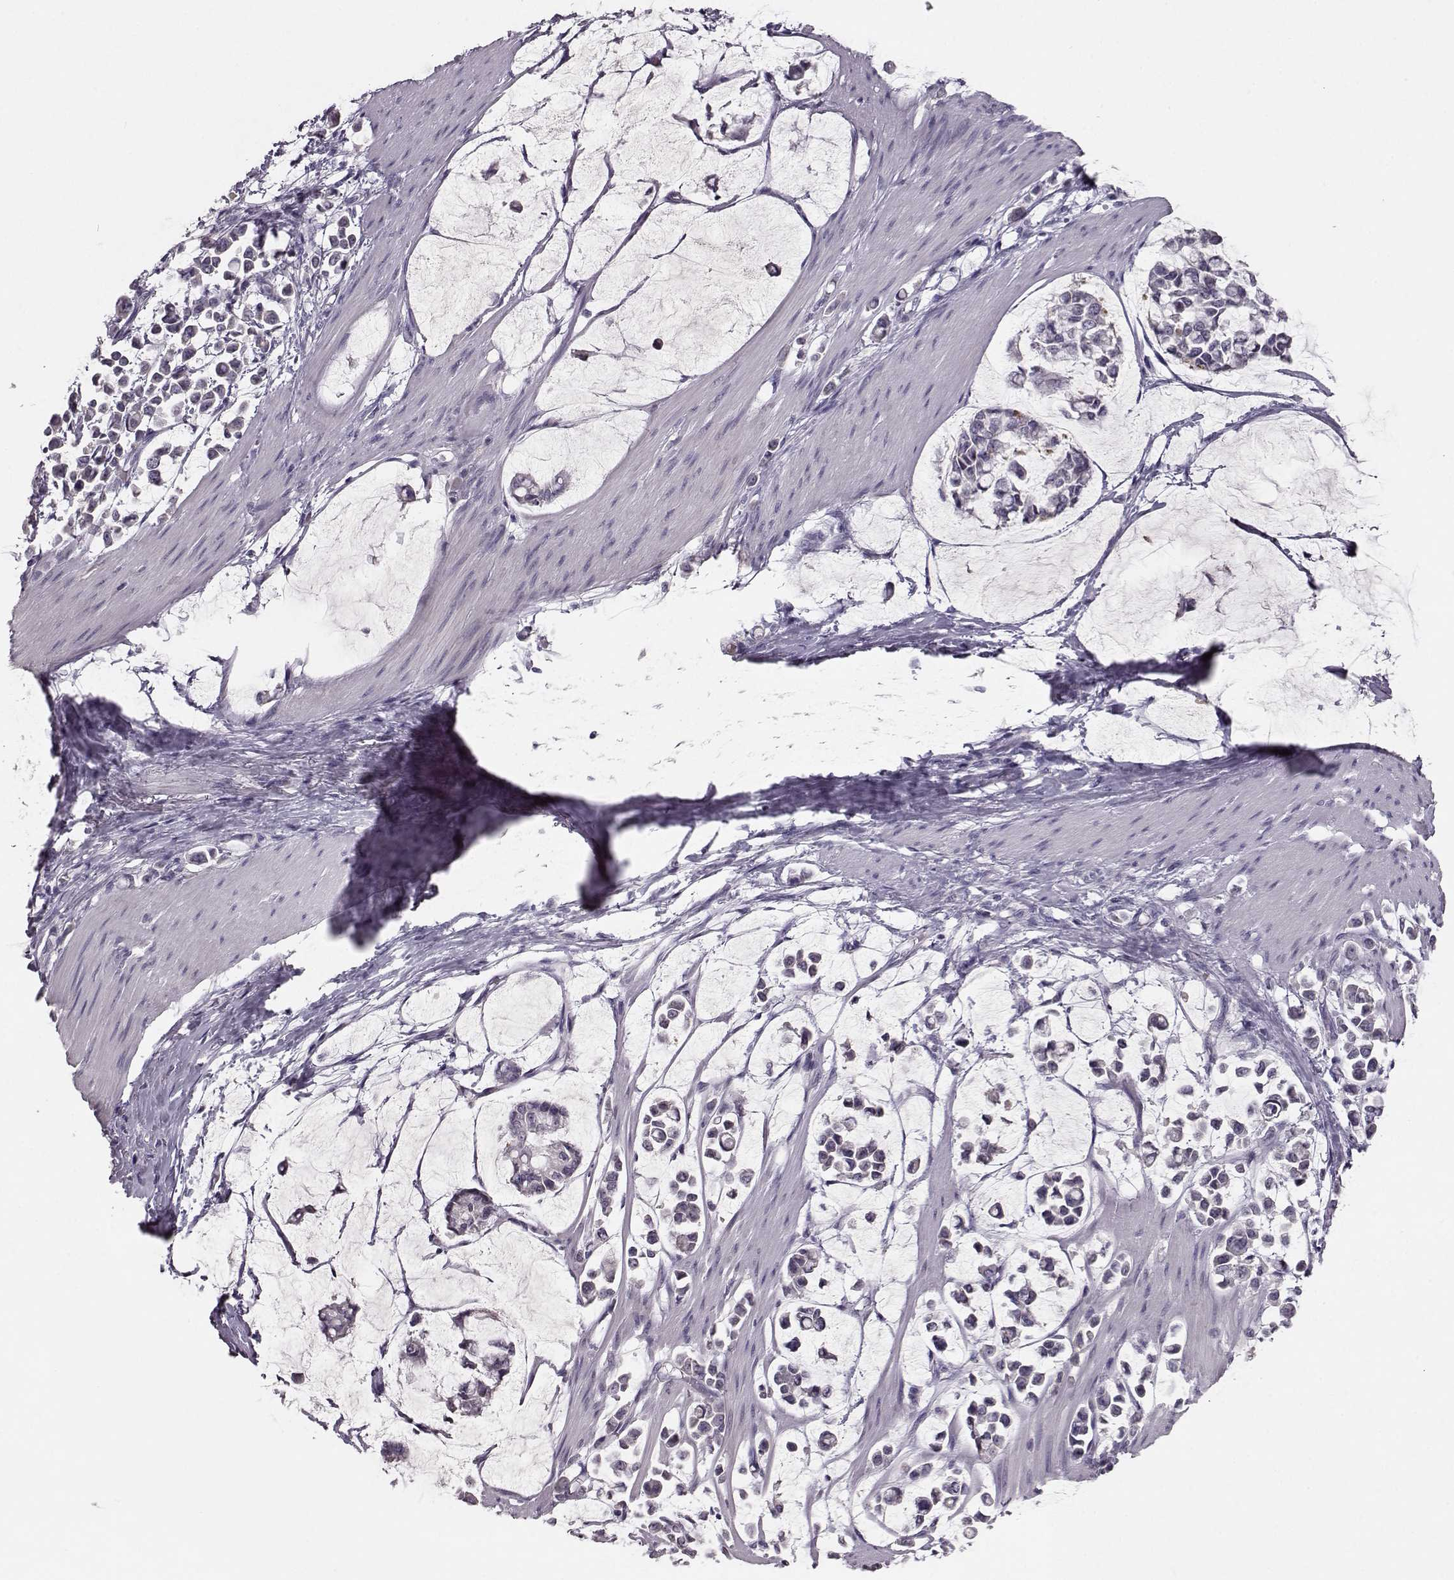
{"staining": {"intensity": "negative", "quantity": "none", "location": "none"}, "tissue": "stomach cancer", "cell_type": "Tumor cells", "image_type": "cancer", "snomed": [{"axis": "morphology", "description": "Adenocarcinoma, NOS"}, {"axis": "topography", "description": "Stomach"}], "caption": "Immunohistochemical staining of stomach adenocarcinoma shows no significant staining in tumor cells. The staining is performed using DAB (3,3'-diaminobenzidine) brown chromogen with nuclei counter-stained in using hematoxylin.", "gene": "BFSP2", "patient": {"sex": "male", "age": 82}}